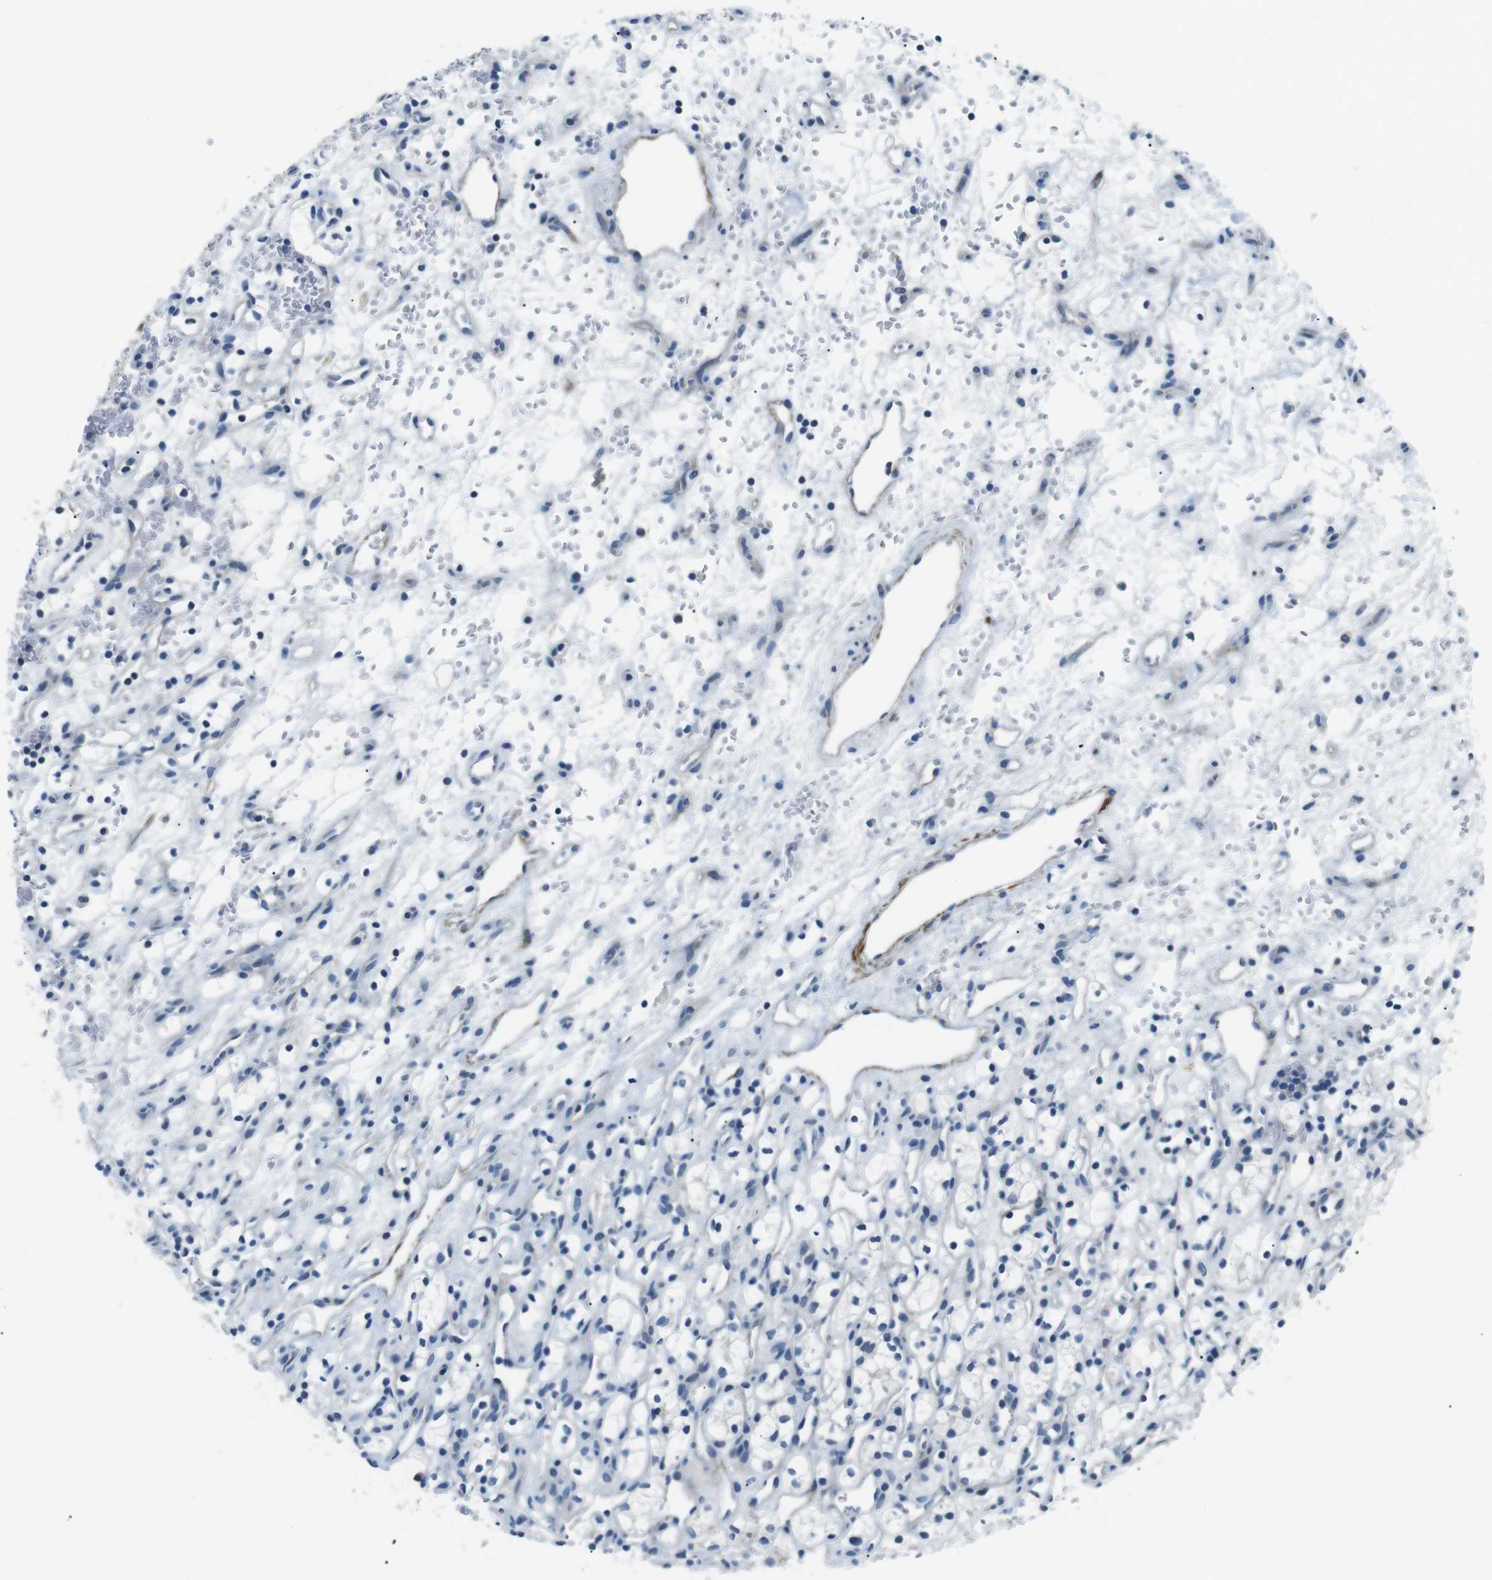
{"staining": {"intensity": "negative", "quantity": "none", "location": "none"}, "tissue": "renal cancer", "cell_type": "Tumor cells", "image_type": "cancer", "snomed": [{"axis": "morphology", "description": "Adenocarcinoma, NOS"}, {"axis": "topography", "description": "Kidney"}], "caption": "Tumor cells are negative for protein expression in human adenocarcinoma (renal). (Stains: DAB immunohistochemistry (IHC) with hematoxylin counter stain, Microscopy: brightfield microscopy at high magnification).", "gene": "ARVCF", "patient": {"sex": "female", "age": 60}}